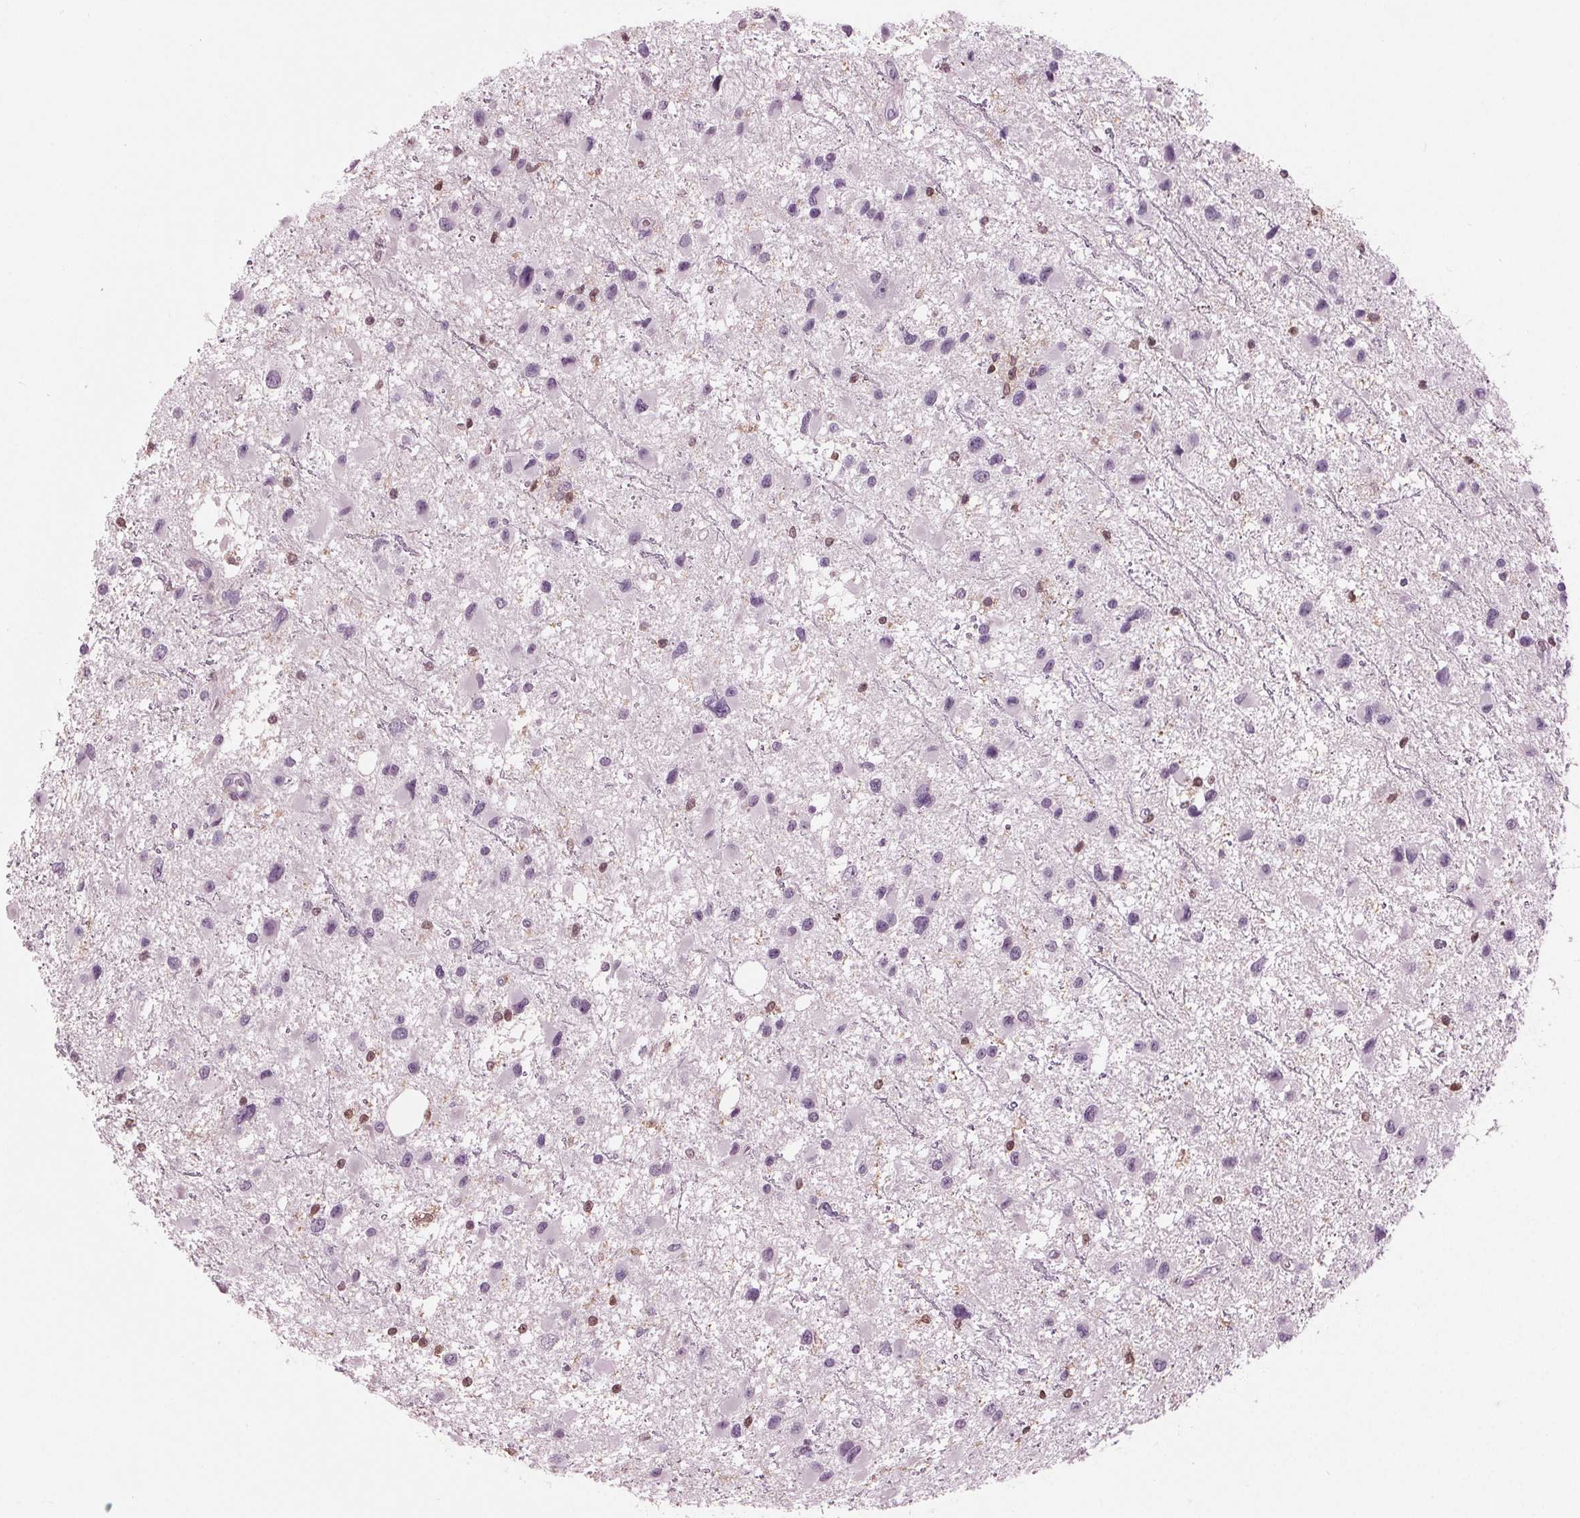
{"staining": {"intensity": "negative", "quantity": "none", "location": "none"}, "tissue": "glioma", "cell_type": "Tumor cells", "image_type": "cancer", "snomed": [{"axis": "morphology", "description": "Glioma, malignant, Low grade"}, {"axis": "topography", "description": "Brain"}], "caption": "The photomicrograph shows no significant expression in tumor cells of glioma.", "gene": "BTLA", "patient": {"sex": "female", "age": 32}}